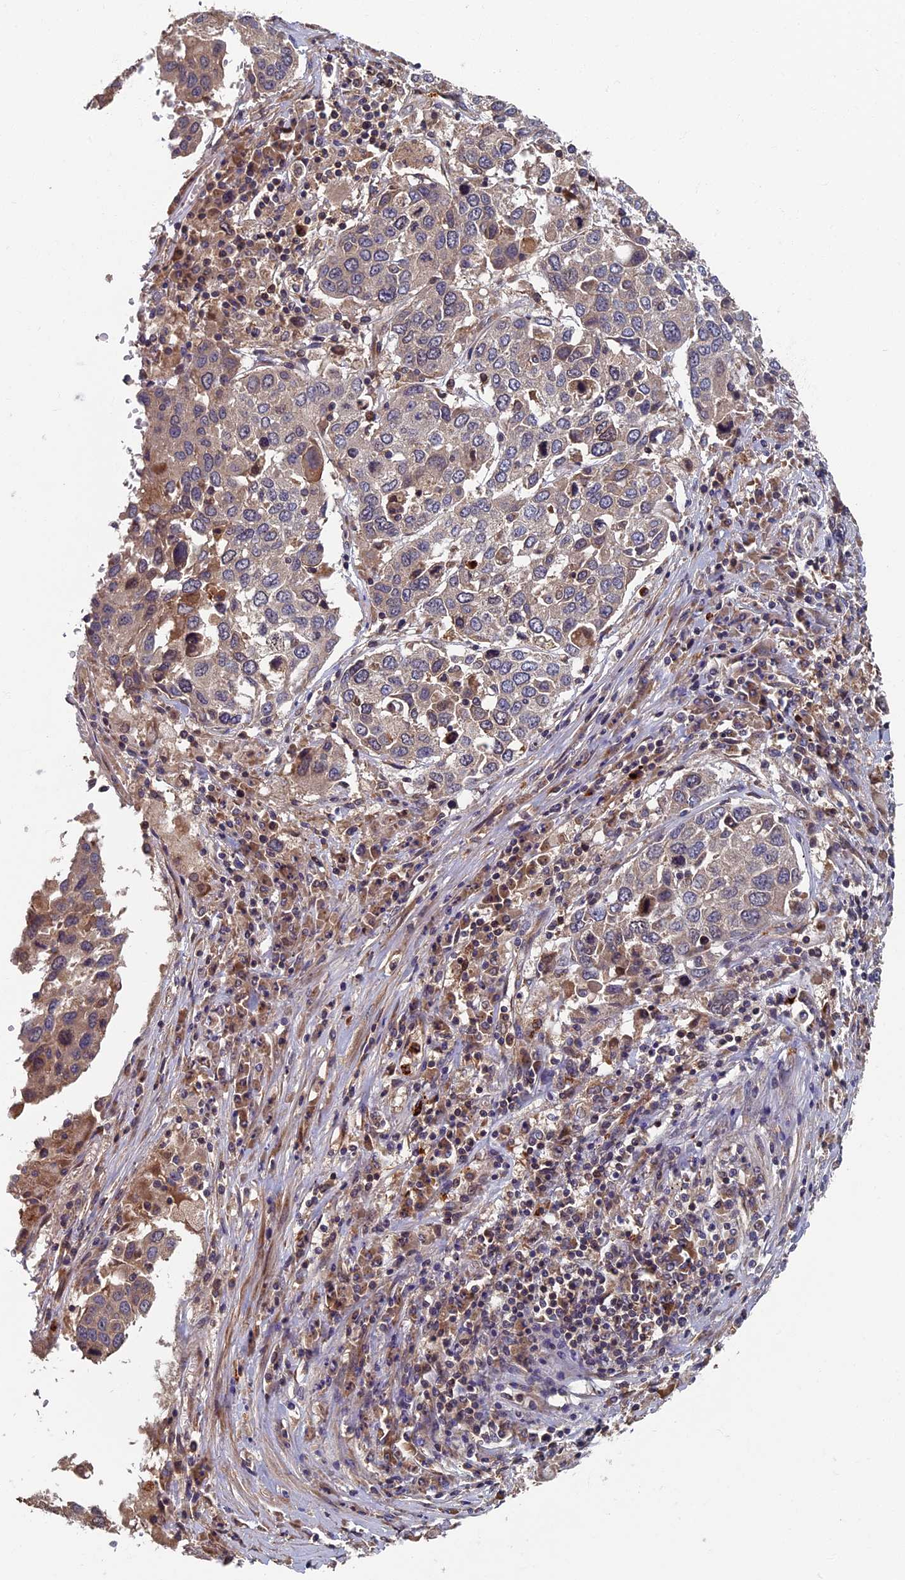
{"staining": {"intensity": "moderate", "quantity": "25%-75%", "location": "cytoplasmic/membranous"}, "tissue": "lung cancer", "cell_type": "Tumor cells", "image_type": "cancer", "snomed": [{"axis": "morphology", "description": "Squamous cell carcinoma, NOS"}, {"axis": "topography", "description": "Lung"}], "caption": "Immunohistochemical staining of lung cancer exhibits moderate cytoplasmic/membranous protein staining in about 25%-75% of tumor cells.", "gene": "TNK2", "patient": {"sex": "male", "age": 65}}